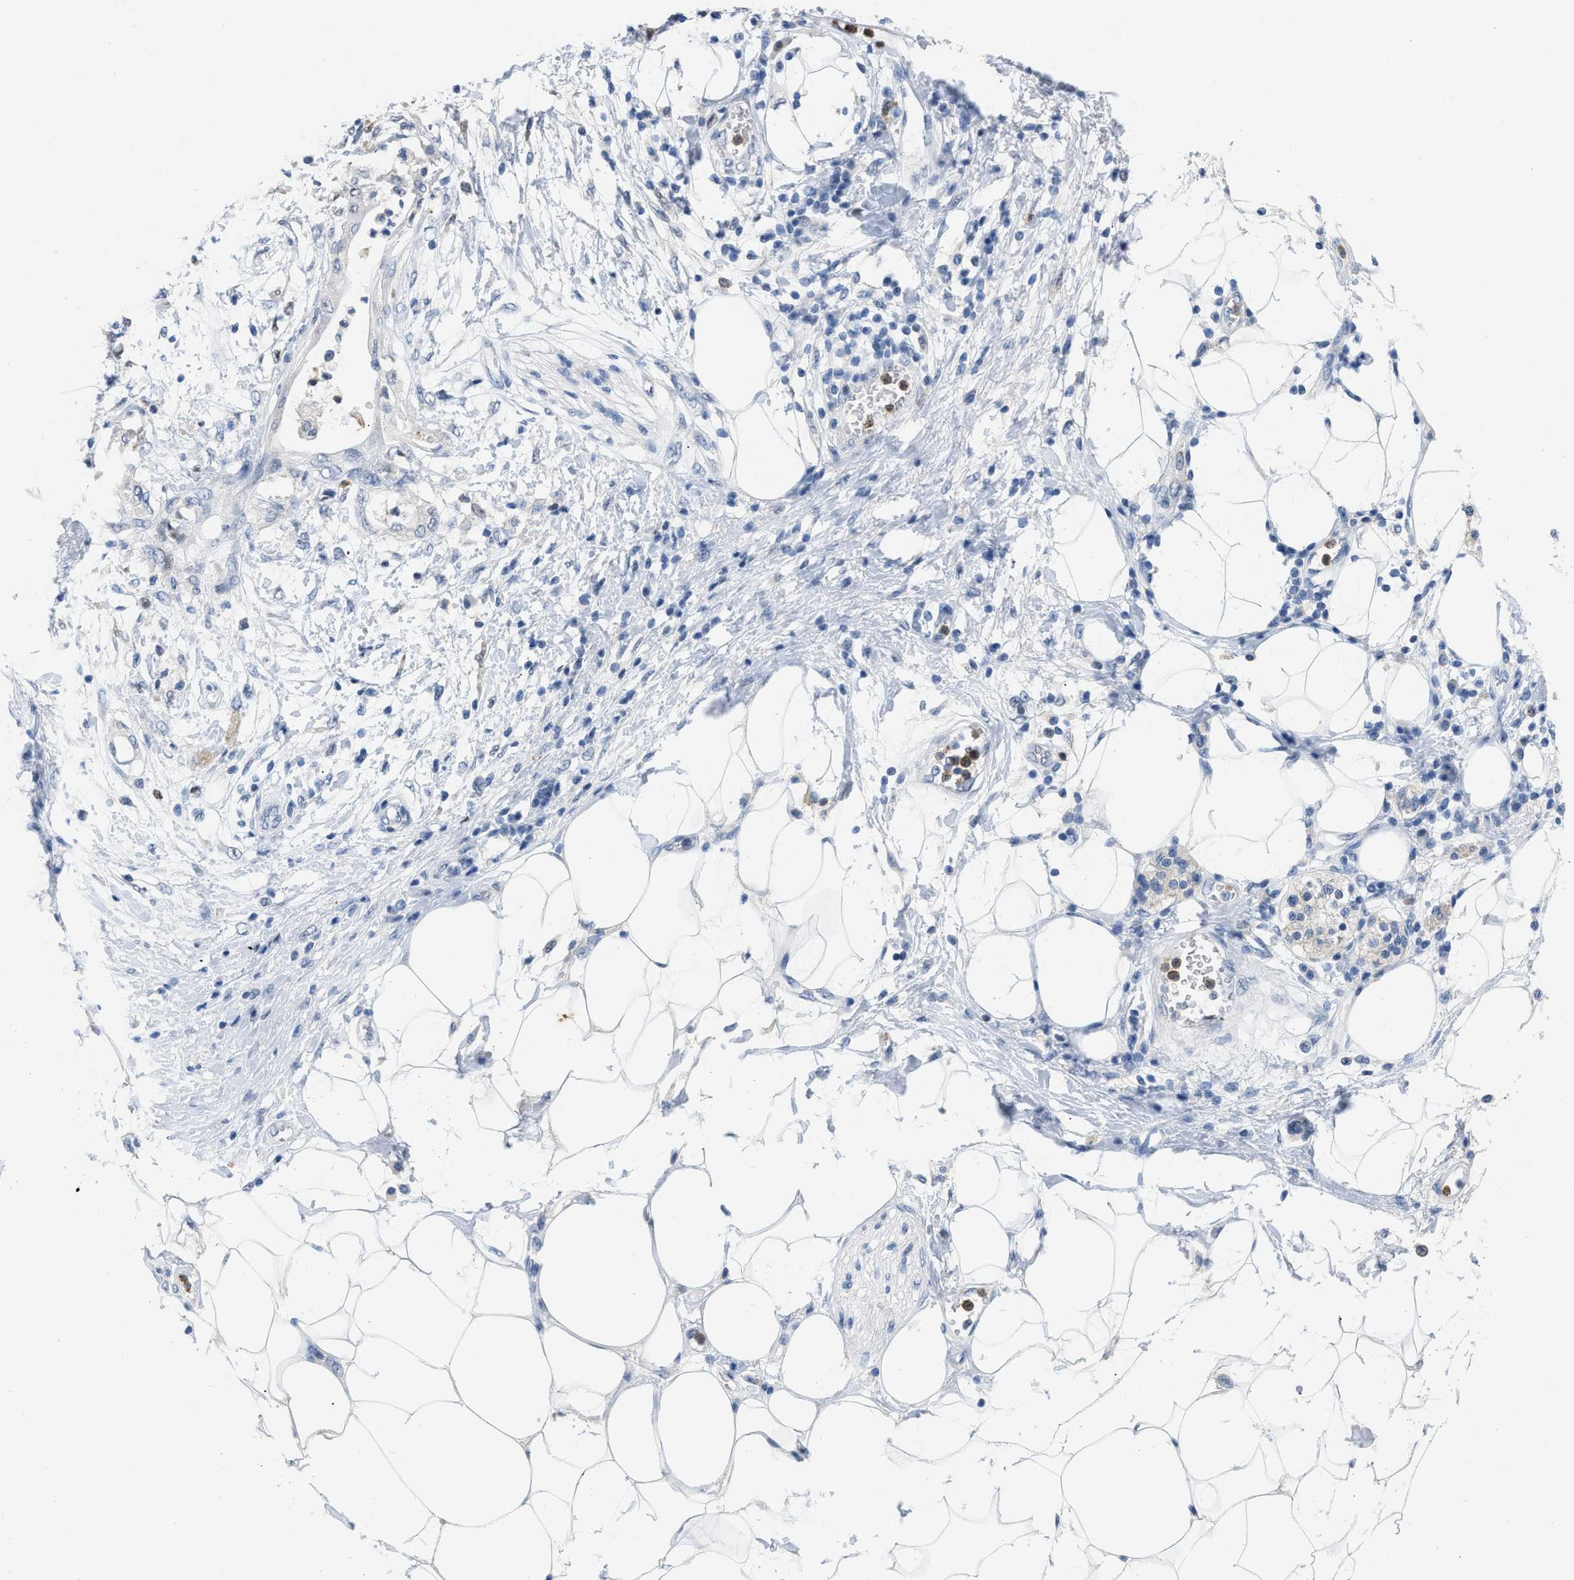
{"staining": {"intensity": "negative", "quantity": "none", "location": "none"}, "tissue": "adipose tissue", "cell_type": "Adipocytes", "image_type": "normal", "snomed": [{"axis": "morphology", "description": "Normal tissue, NOS"}, {"axis": "morphology", "description": "Adenocarcinoma, NOS"}, {"axis": "topography", "description": "Duodenum"}, {"axis": "topography", "description": "Peripheral nerve tissue"}], "caption": "Immunohistochemical staining of normal adipose tissue exhibits no significant expression in adipocytes.", "gene": "BOLL", "patient": {"sex": "female", "age": 60}}